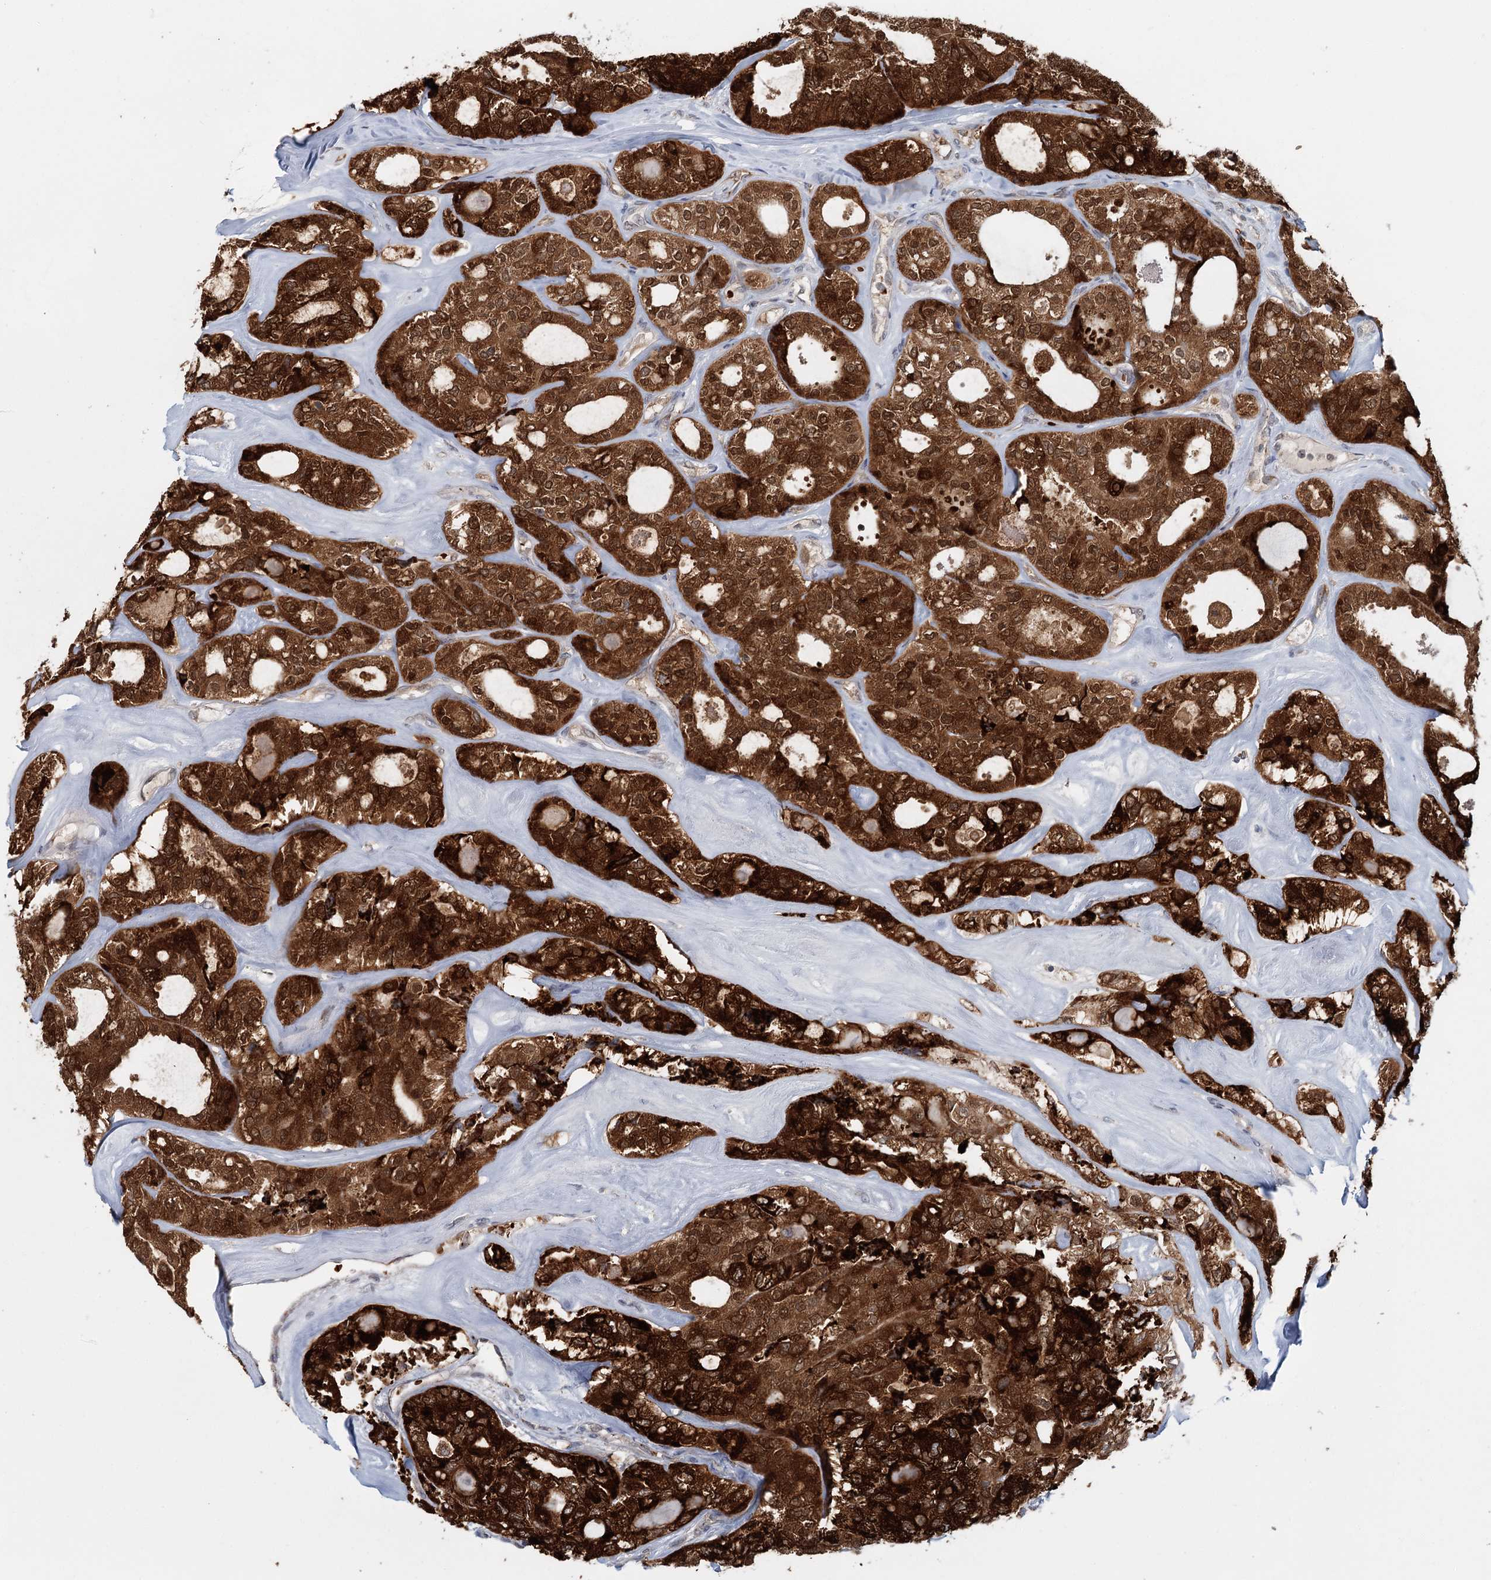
{"staining": {"intensity": "strong", "quantity": ">75%", "location": "cytoplasmic/membranous,nuclear"}, "tissue": "thyroid cancer", "cell_type": "Tumor cells", "image_type": "cancer", "snomed": [{"axis": "morphology", "description": "Follicular adenoma carcinoma, NOS"}, {"axis": "topography", "description": "Thyroid gland"}], "caption": "Protein expression analysis of thyroid cancer (follicular adenoma carcinoma) reveals strong cytoplasmic/membranous and nuclear staining in approximately >75% of tumor cells. The staining is performed using DAB (3,3'-diaminobenzidine) brown chromogen to label protein expression. The nuclei are counter-stained blue using hematoxylin.", "gene": "ADK", "patient": {"sex": "male", "age": 75}}